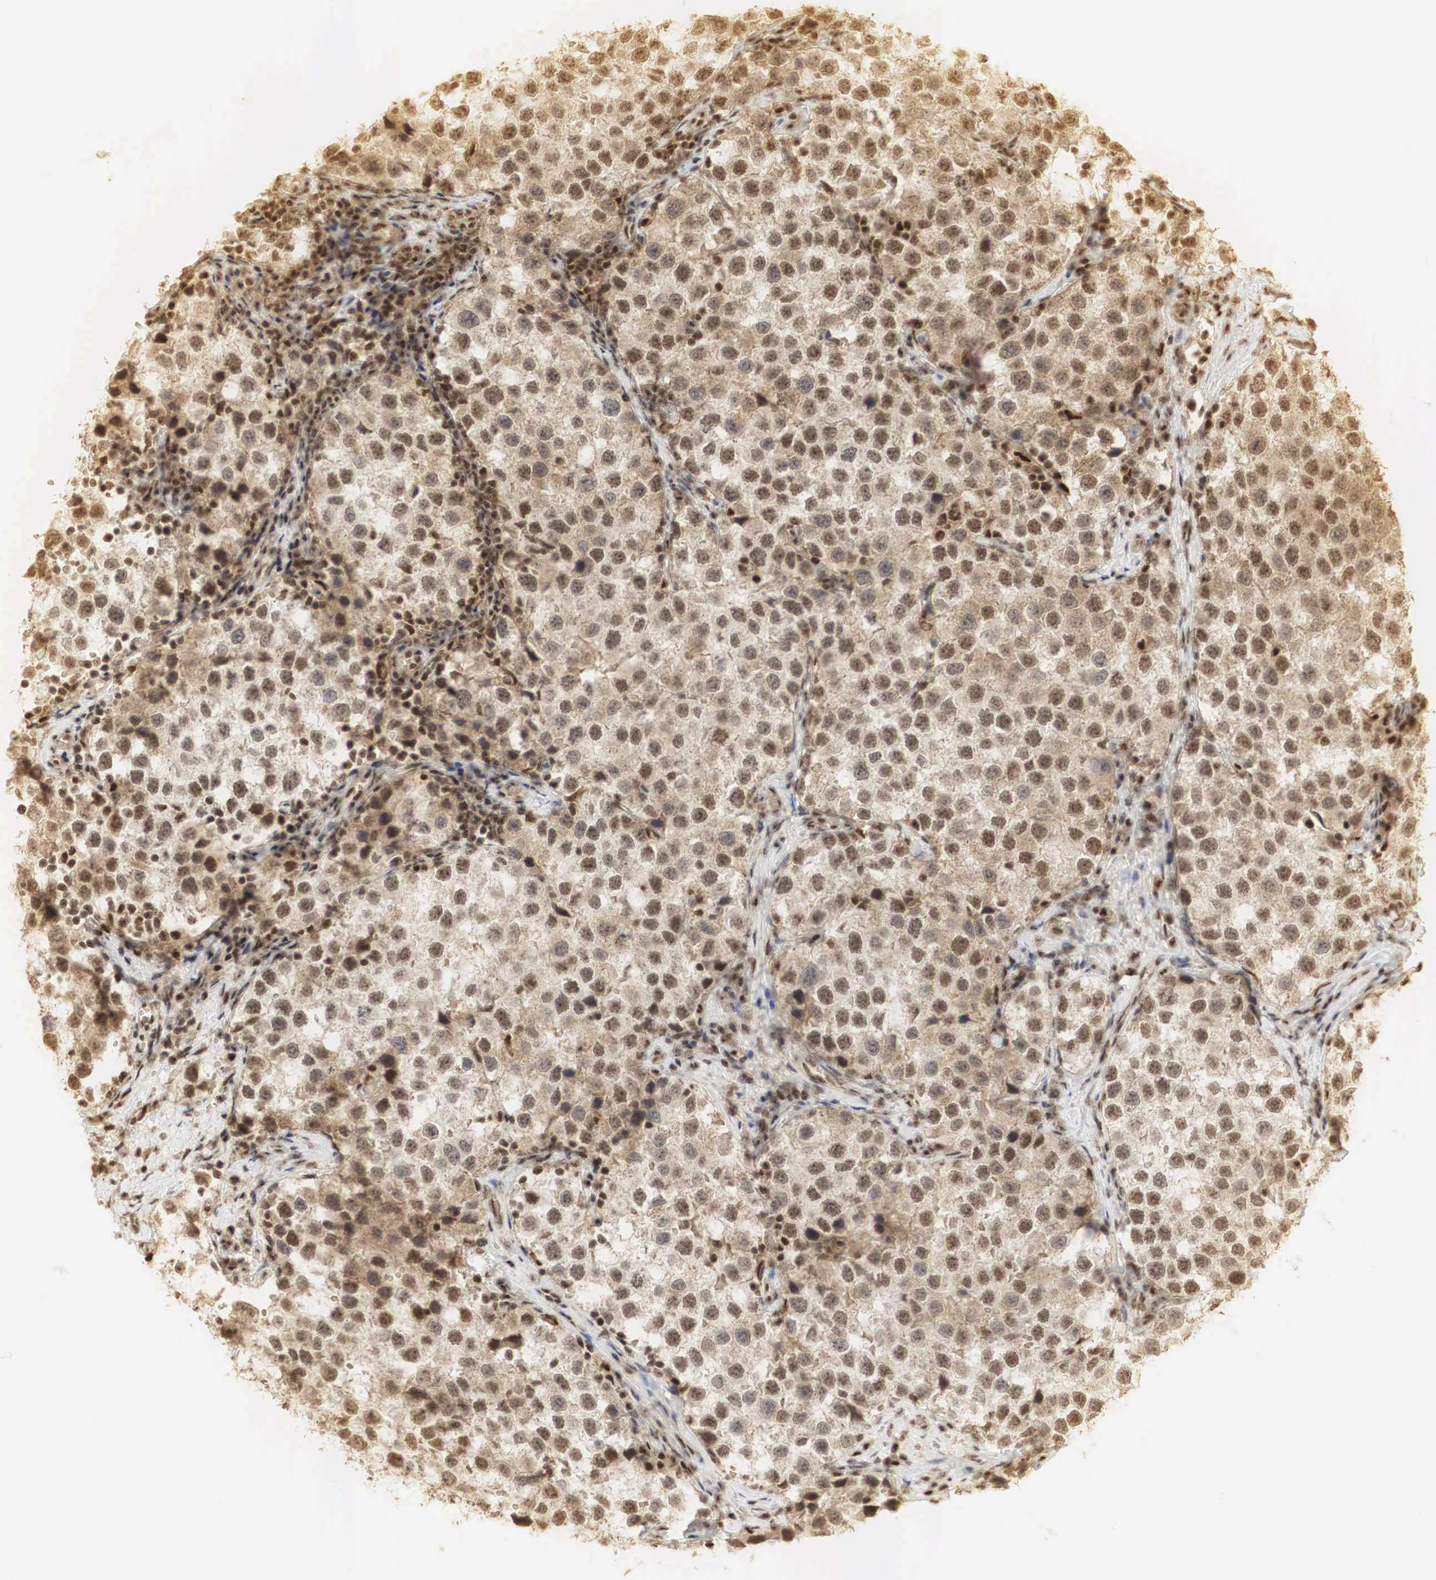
{"staining": {"intensity": "strong", "quantity": ">75%", "location": "cytoplasmic/membranous,nuclear"}, "tissue": "testis cancer", "cell_type": "Tumor cells", "image_type": "cancer", "snomed": [{"axis": "morphology", "description": "Seminoma, NOS"}, {"axis": "topography", "description": "Testis"}], "caption": "IHC image of human seminoma (testis) stained for a protein (brown), which exhibits high levels of strong cytoplasmic/membranous and nuclear expression in about >75% of tumor cells.", "gene": "RNF113A", "patient": {"sex": "male", "age": 39}}